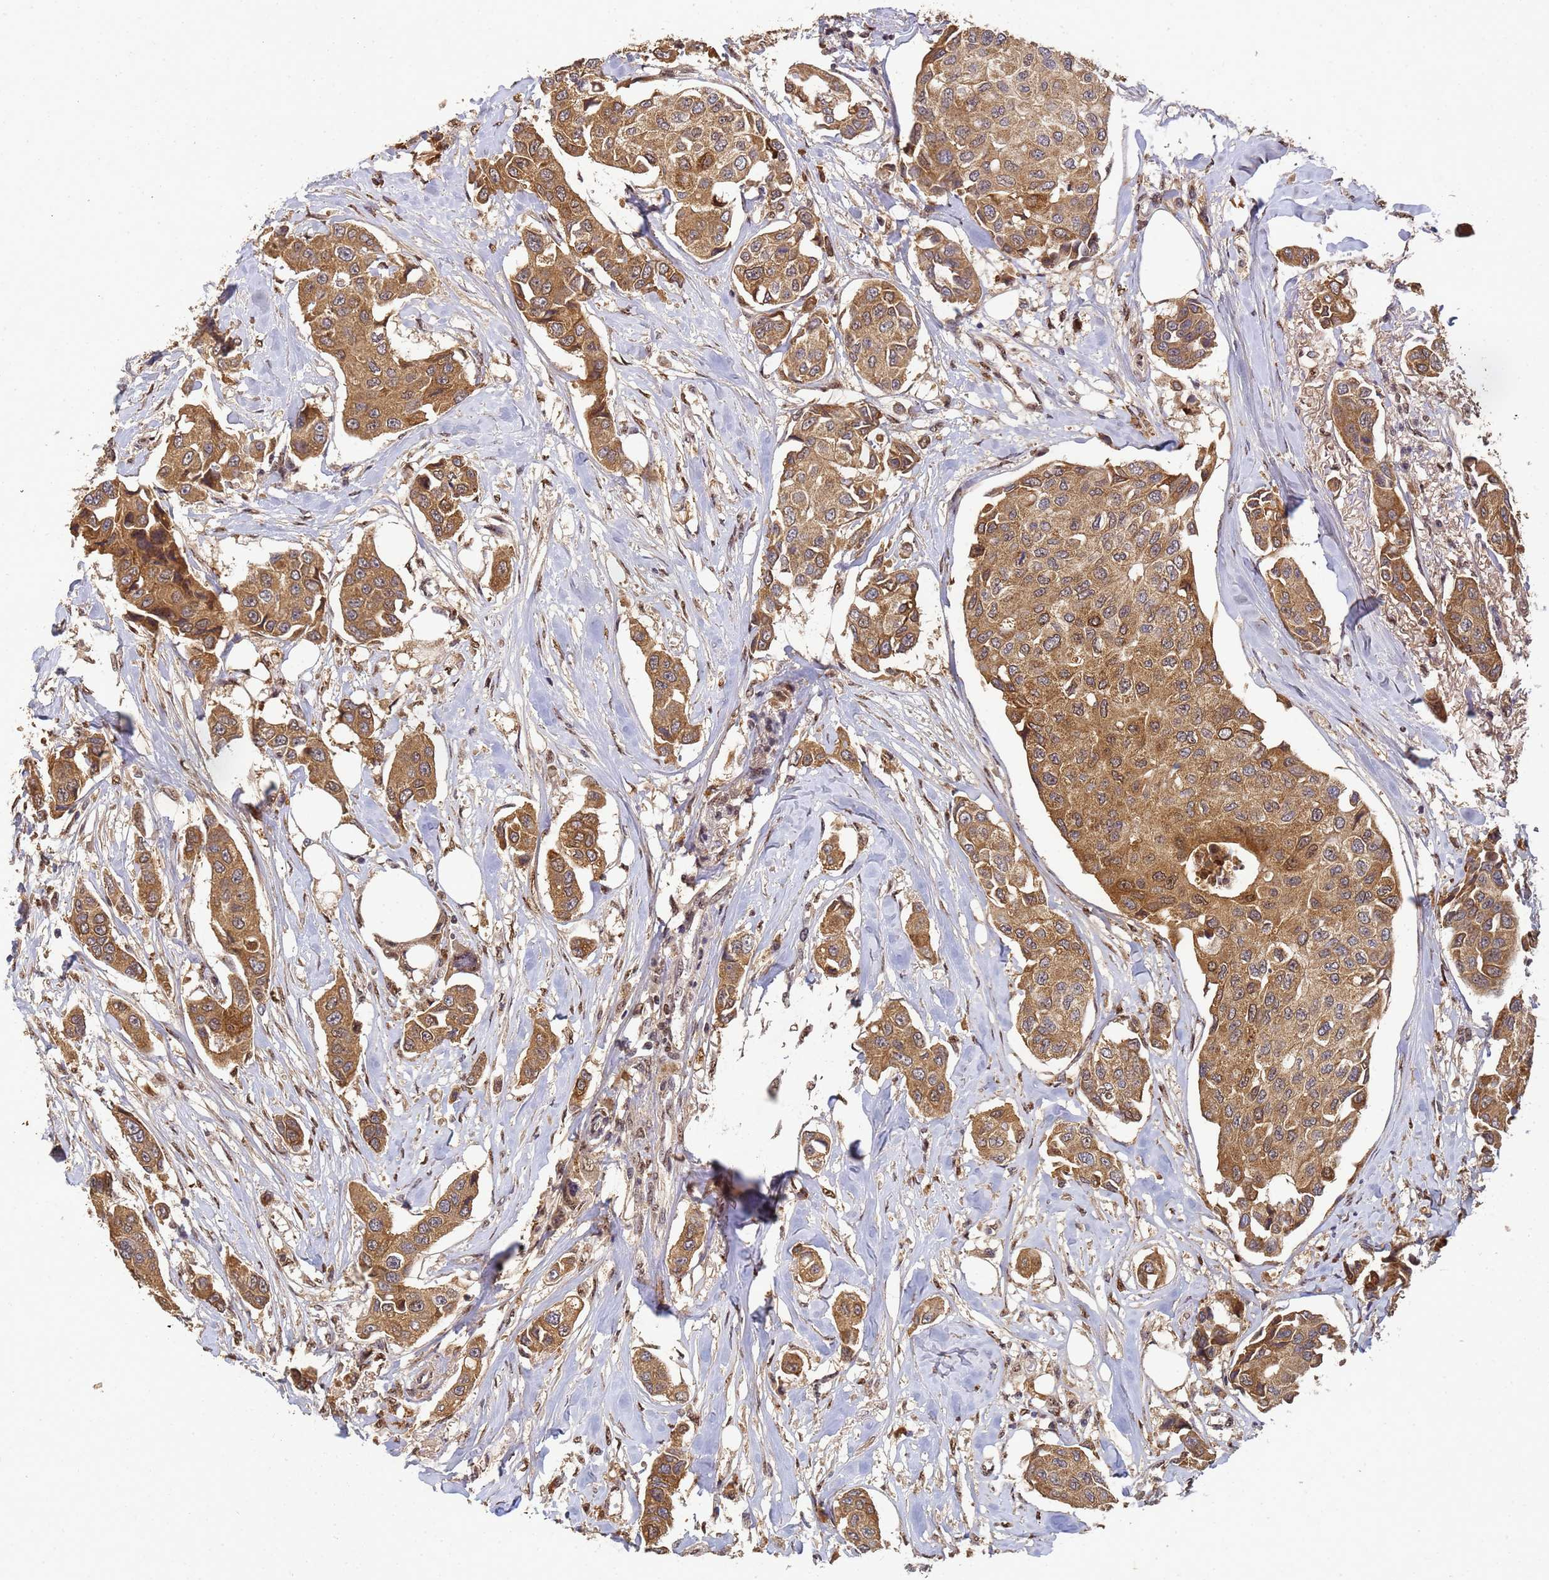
{"staining": {"intensity": "moderate", "quantity": ">75%", "location": "cytoplasmic/membranous"}, "tissue": "breast cancer", "cell_type": "Tumor cells", "image_type": "cancer", "snomed": [{"axis": "morphology", "description": "Duct carcinoma"}, {"axis": "topography", "description": "Breast"}], "caption": "Moderate cytoplasmic/membranous staining for a protein is appreciated in about >75% of tumor cells of invasive ductal carcinoma (breast) using immunohistochemistry.", "gene": "SECISBP2", "patient": {"sex": "female", "age": 80}}